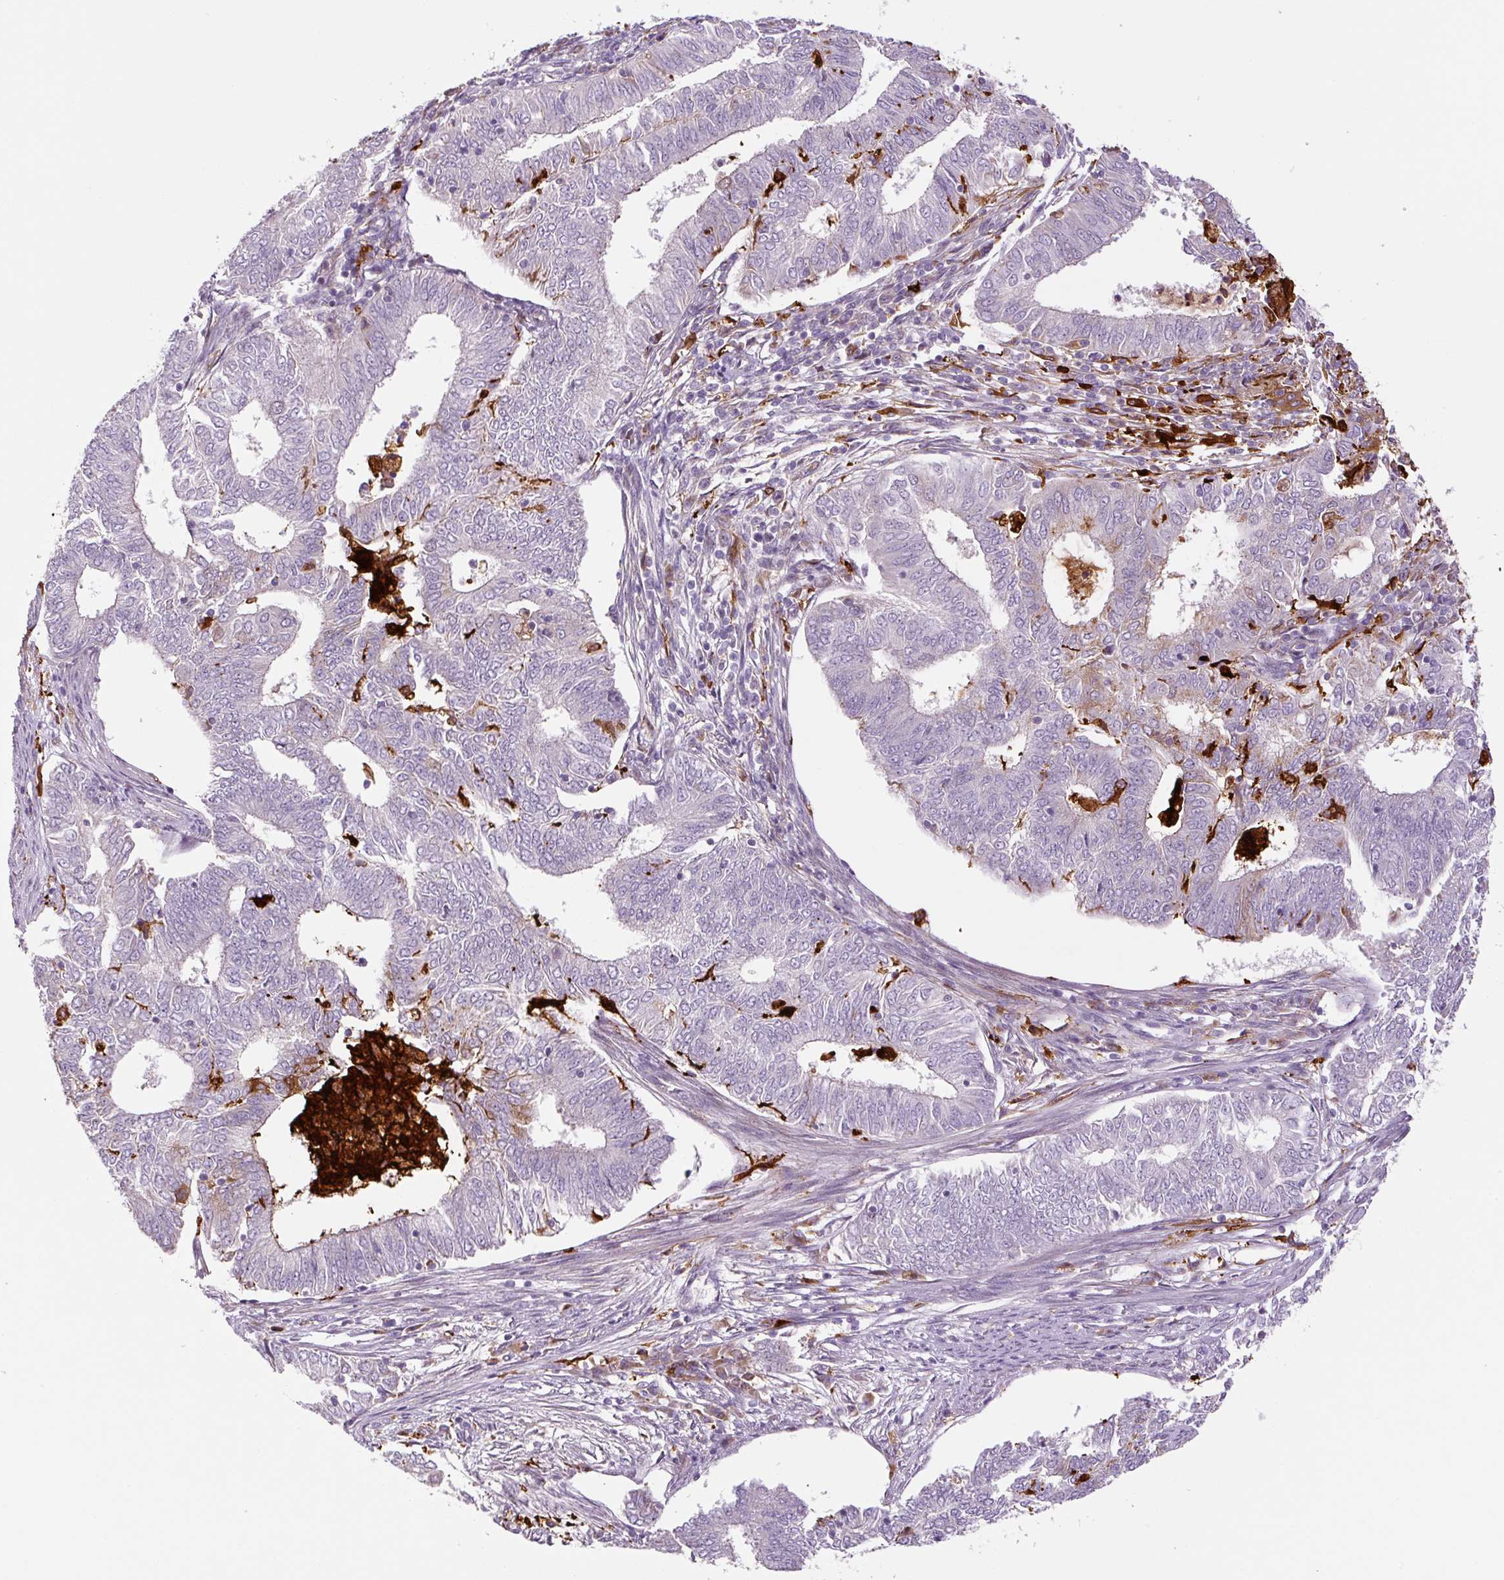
{"staining": {"intensity": "negative", "quantity": "none", "location": "none"}, "tissue": "endometrial cancer", "cell_type": "Tumor cells", "image_type": "cancer", "snomed": [{"axis": "morphology", "description": "Adenocarcinoma, NOS"}, {"axis": "topography", "description": "Endometrium"}], "caption": "DAB immunohistochemical staining of adenocarcinoma (endometrial) displays no significant positivity in tumor cells.", "gene": "FUT10", "patient": {"sex": "female", "age": 62}}